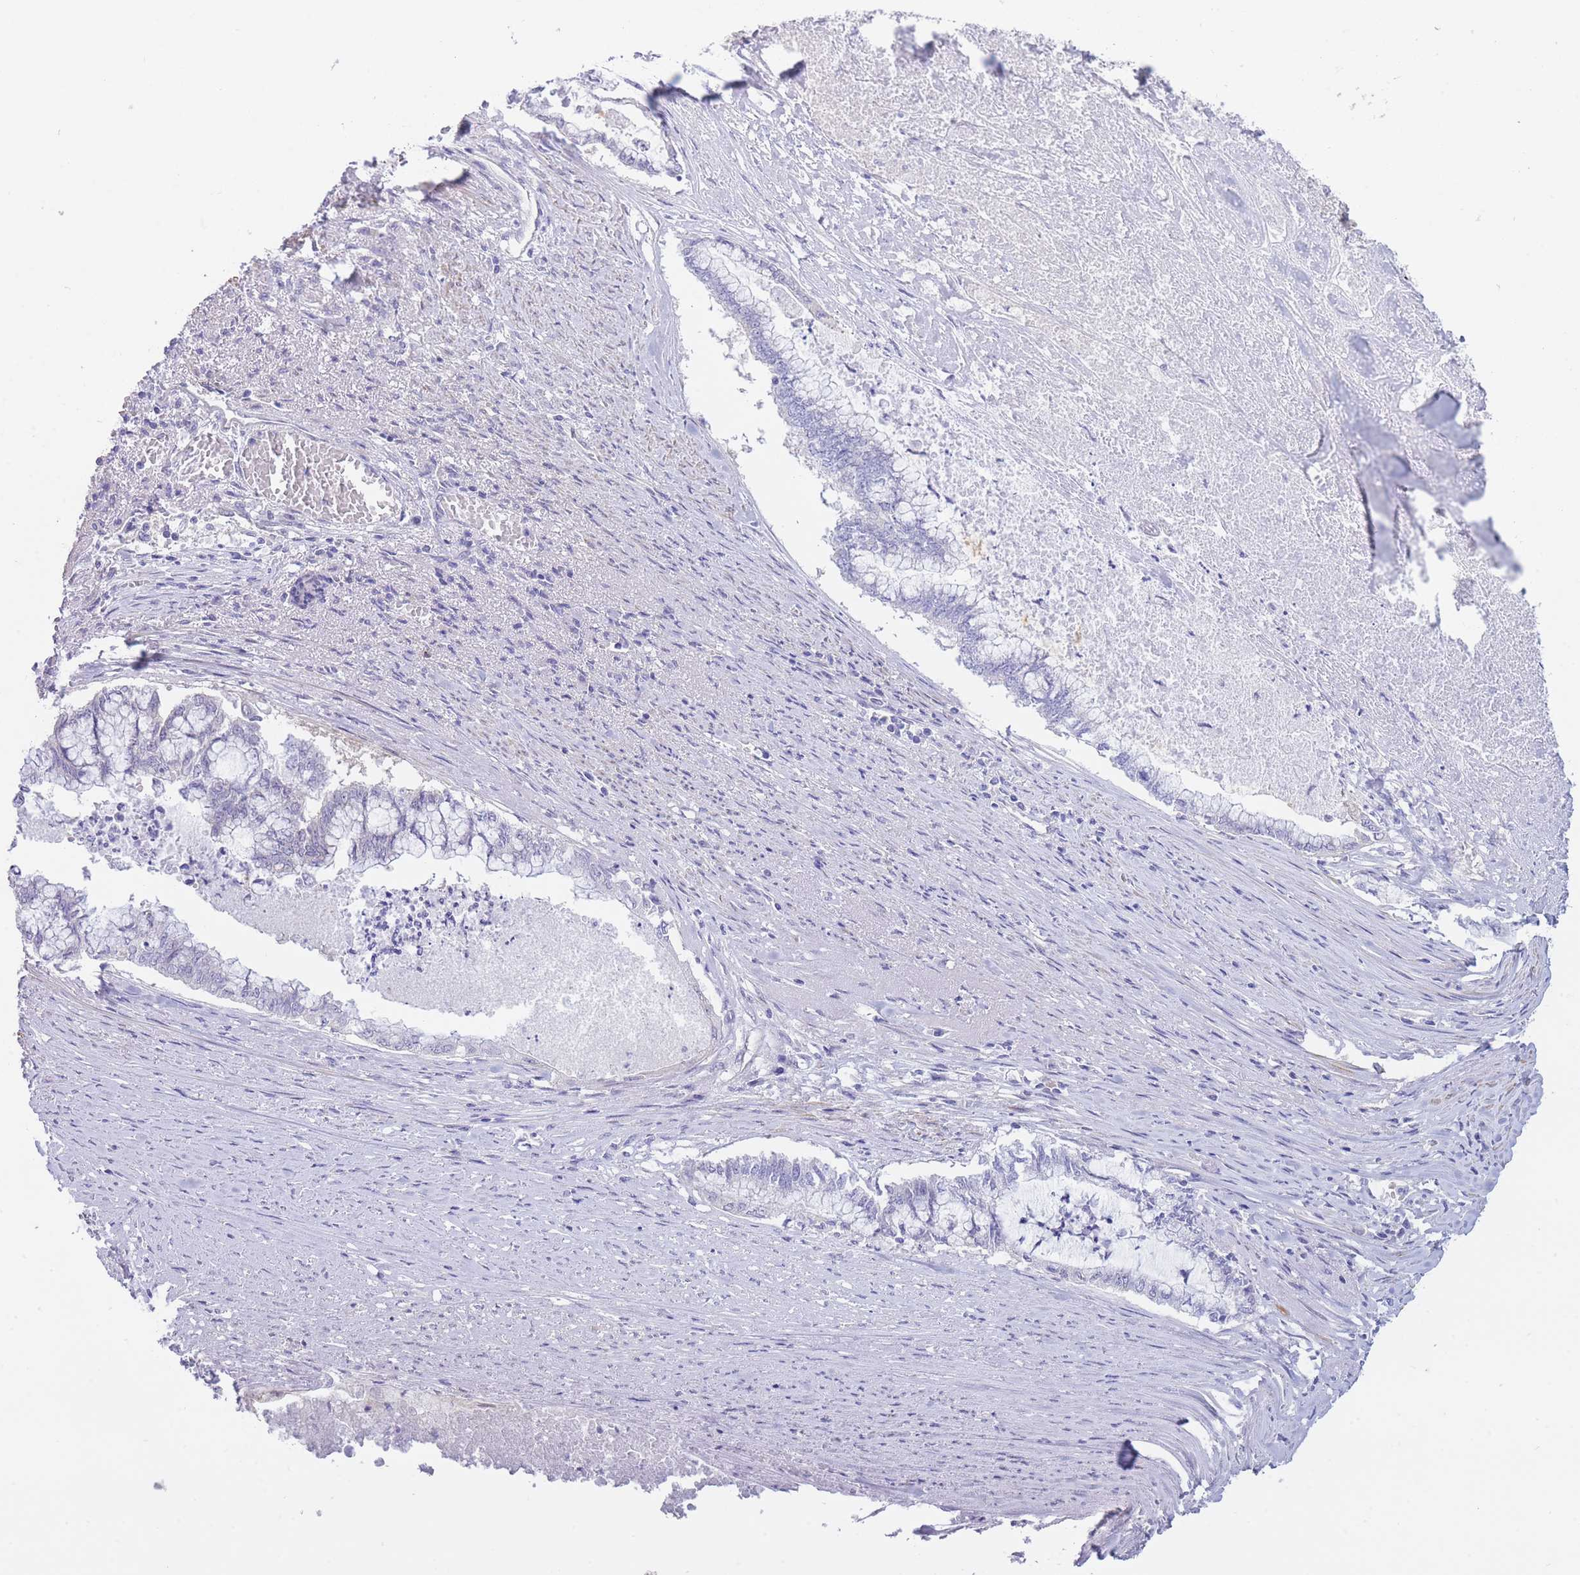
{"staining": {"intensity": "negative", "quantity": "none", "location": "none"}, "tissue": "endometrial cancer", "cell_type": "Tumor cells", "image_type": "cancer", "snomed": [{"axis": "morphology", "description": "Adenocarcinoma, NOS"}, {"axis": "topography", "description": "Endometrium"}], "caption": "Tumor cells show no significant protein staining in adenocarcinoma (endometrial). Nuclei are stained in blue.", "gene": "SUGT1", "patient": {"sex": "female", "age": 79}}